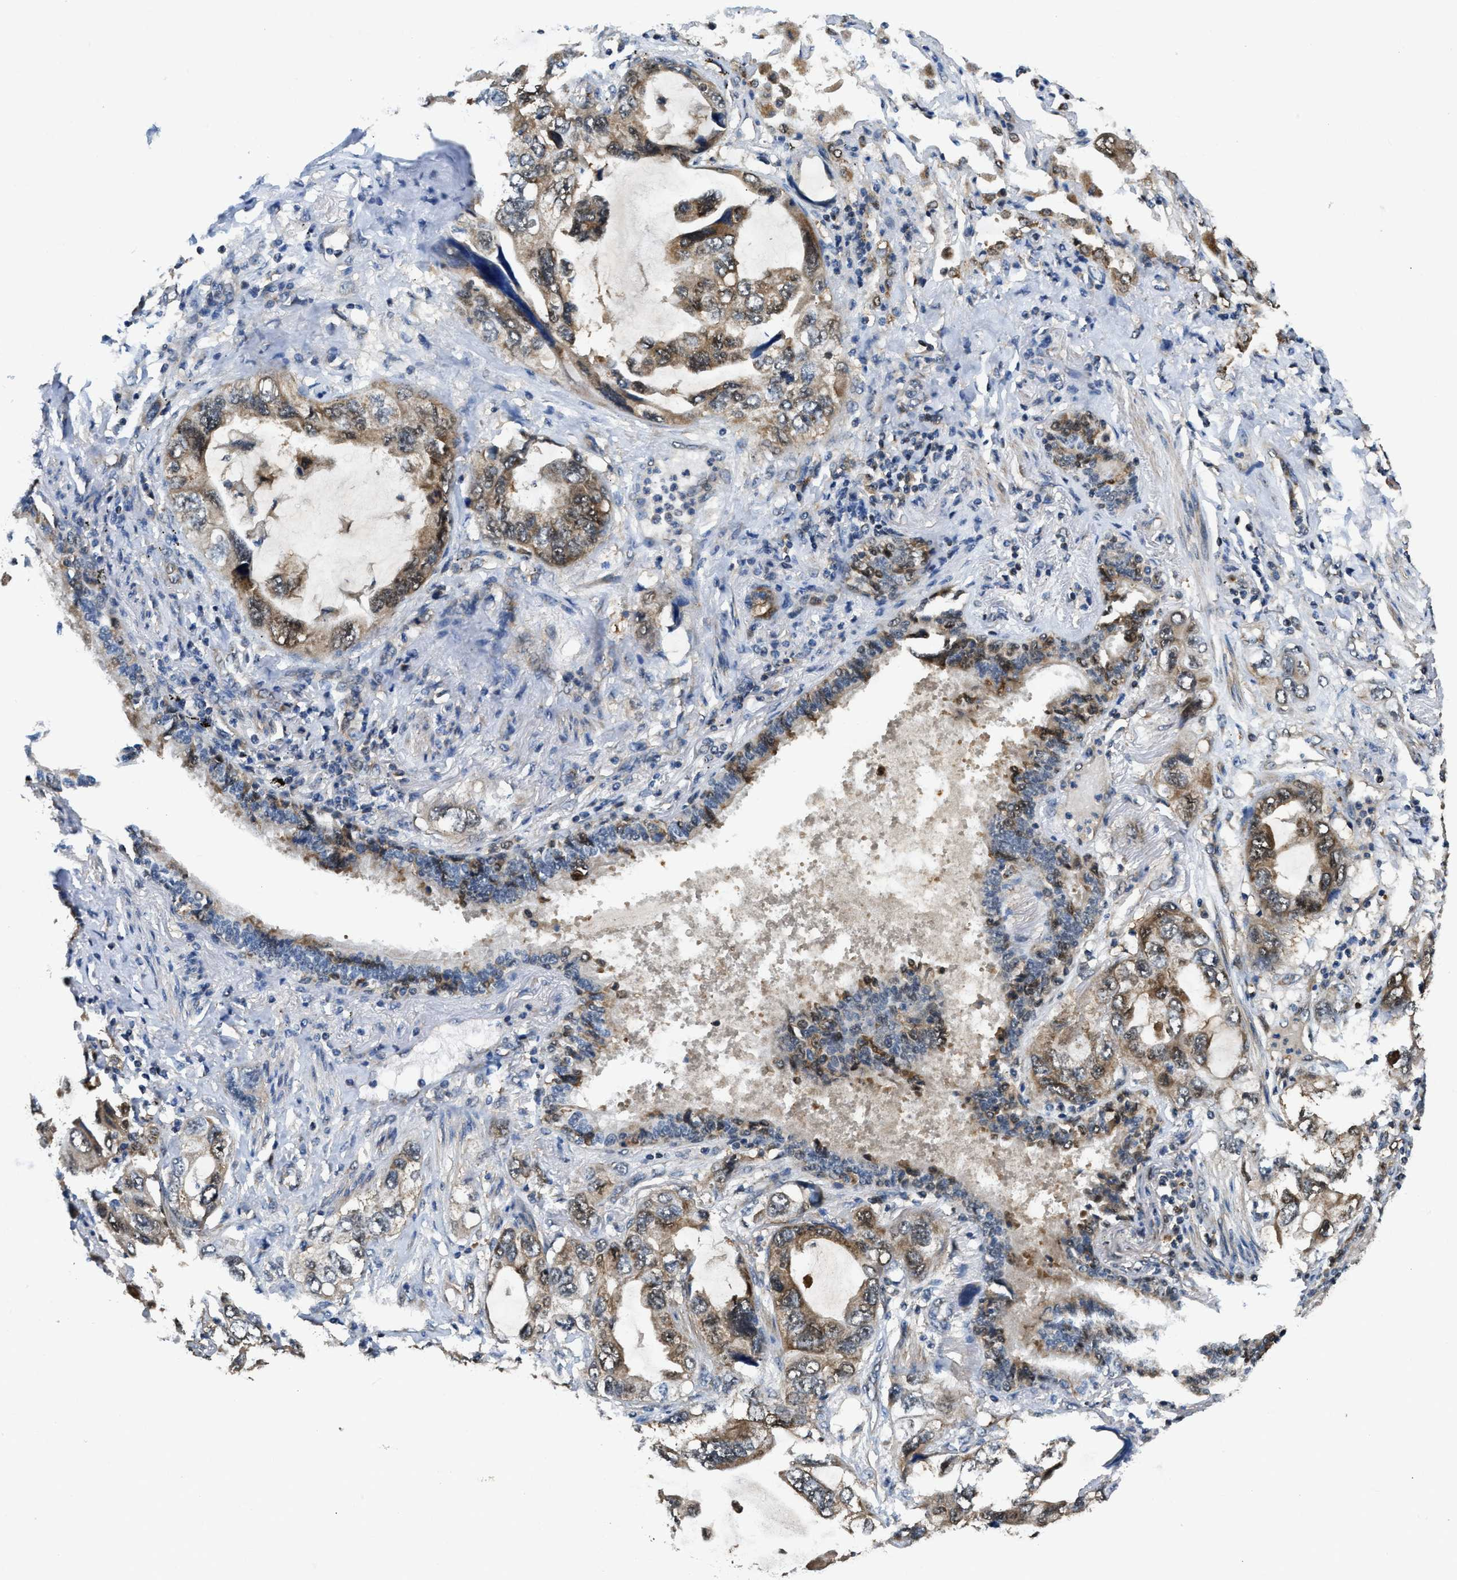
{"staining": {"intensity": "moderate", "quantity": ">75%", "location": "cytoplasmic/membranous"}, "tissue": "lung cancer", "cell_type": "Tumor cells", "image_type": "cancer", "snomed": [{"axis": "morphology", "description": "Squamous cell carcinoma, NOS"}, {"axis": "topography", "description": "Lung"}], "caption": "Brown immunohistochemical staining in lung cancer (squamous cell carcinoma) demonstrates moderate cytoplasmic/membranous staining in approximately >75% of tumor cells. (brown staining indicates protein expression, while blue staining denotes nuclei).", "gene": "PPA1", "patient": {"sex": "female", "age": 73}}